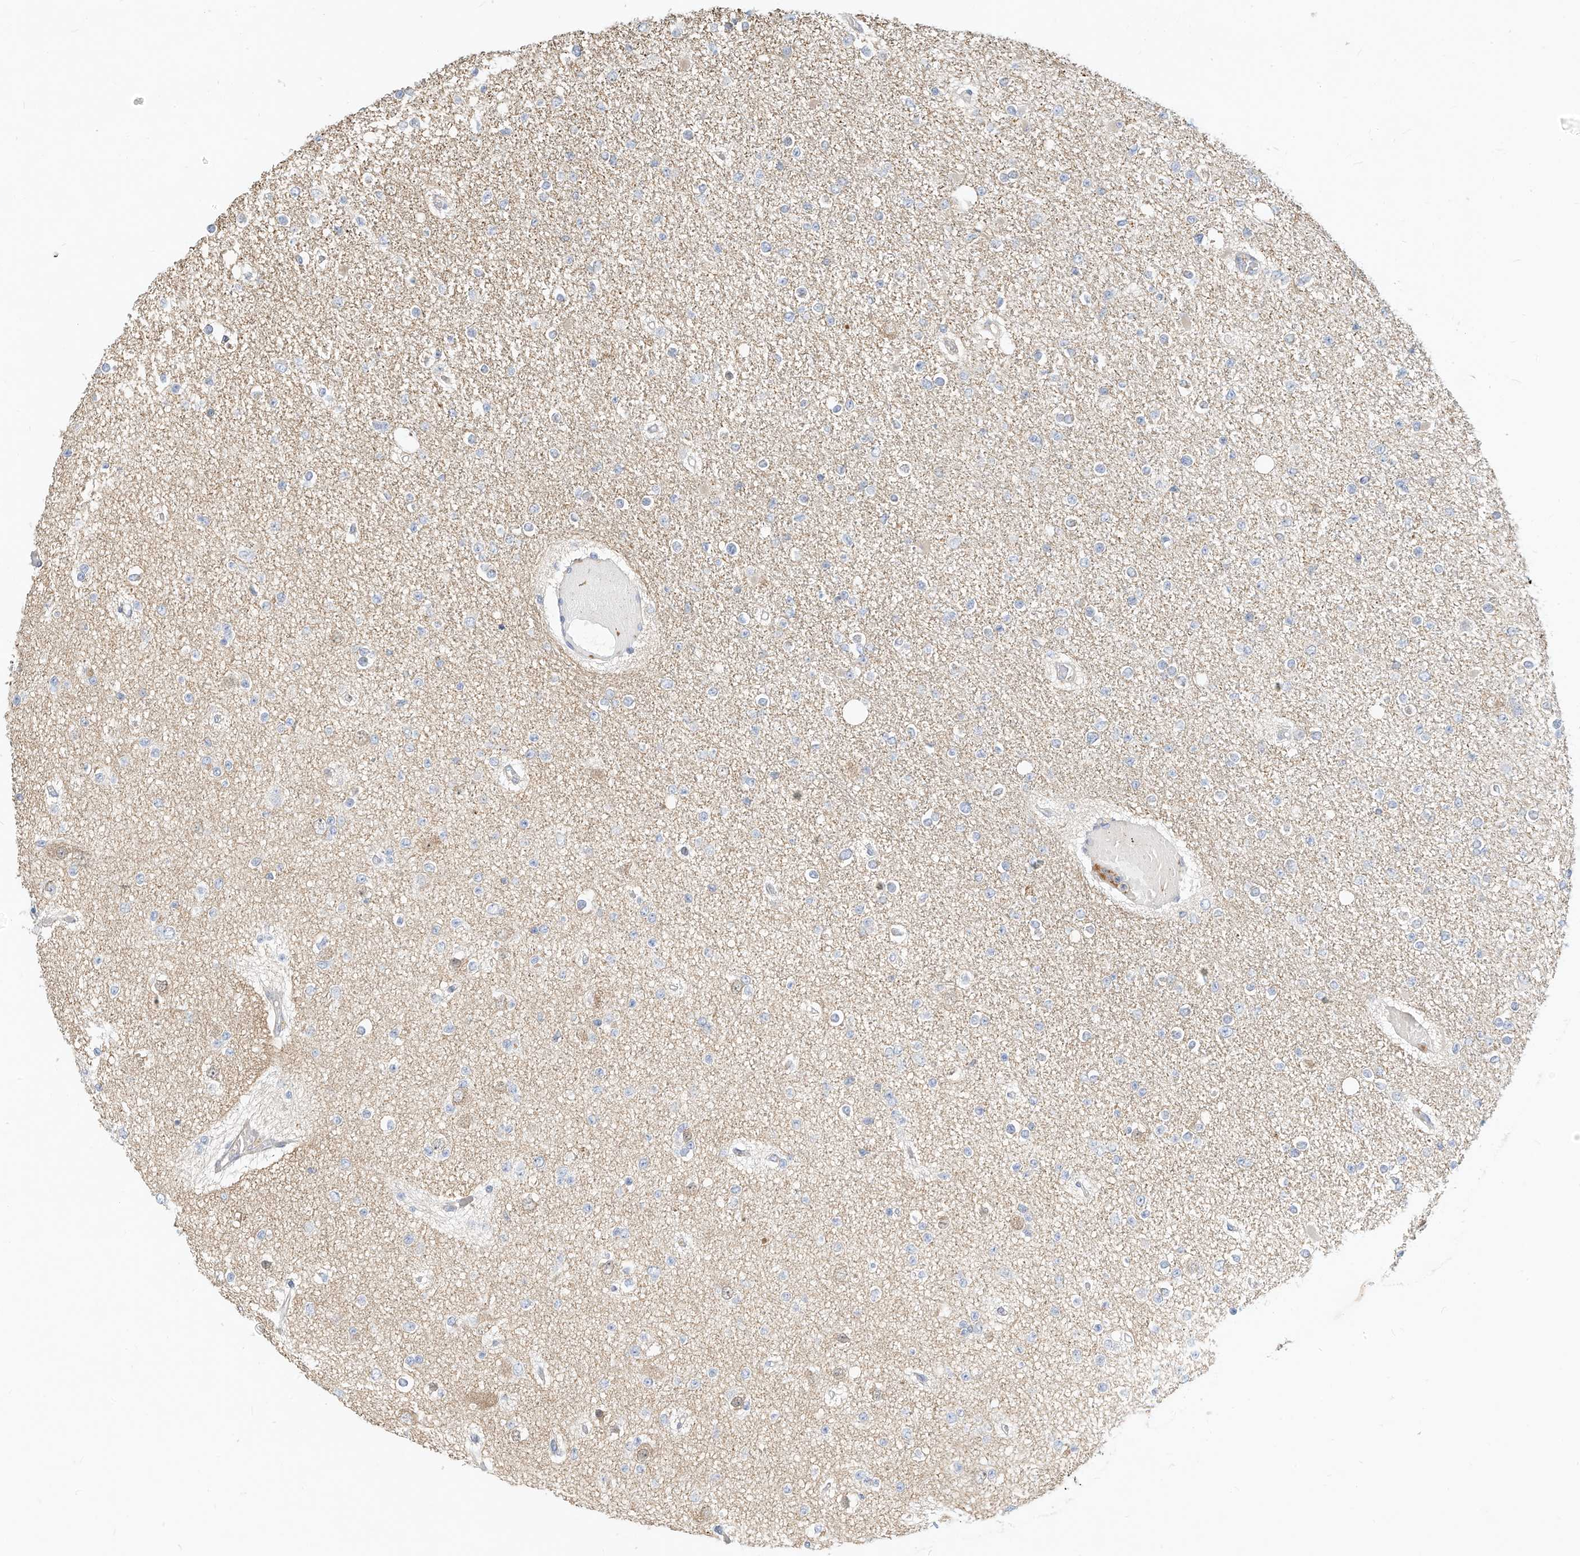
{"staining": {"intensity": "negative", "quantity": "none", "location": "none"}, "tissue": "glioma", "cell_type": "Tumor cells", "image_type": "cancer", "snomed": [{"axis": "morphology", "description": "Glioma, malignant, Low grade"}, {"axis": "topography", "description": "Brain"}], "caption": "A high-resolution photomicrograph shows immunohistochemistry staining of malignant glioma (low-grade), which exhibits no significant positivity in tumor cells. The staining is performed using DAB brown chromogen with nuclei counter-stained in using hematoxylin.", "gene": "OFD1", "patient": {"sex": "female", "age": 22}}